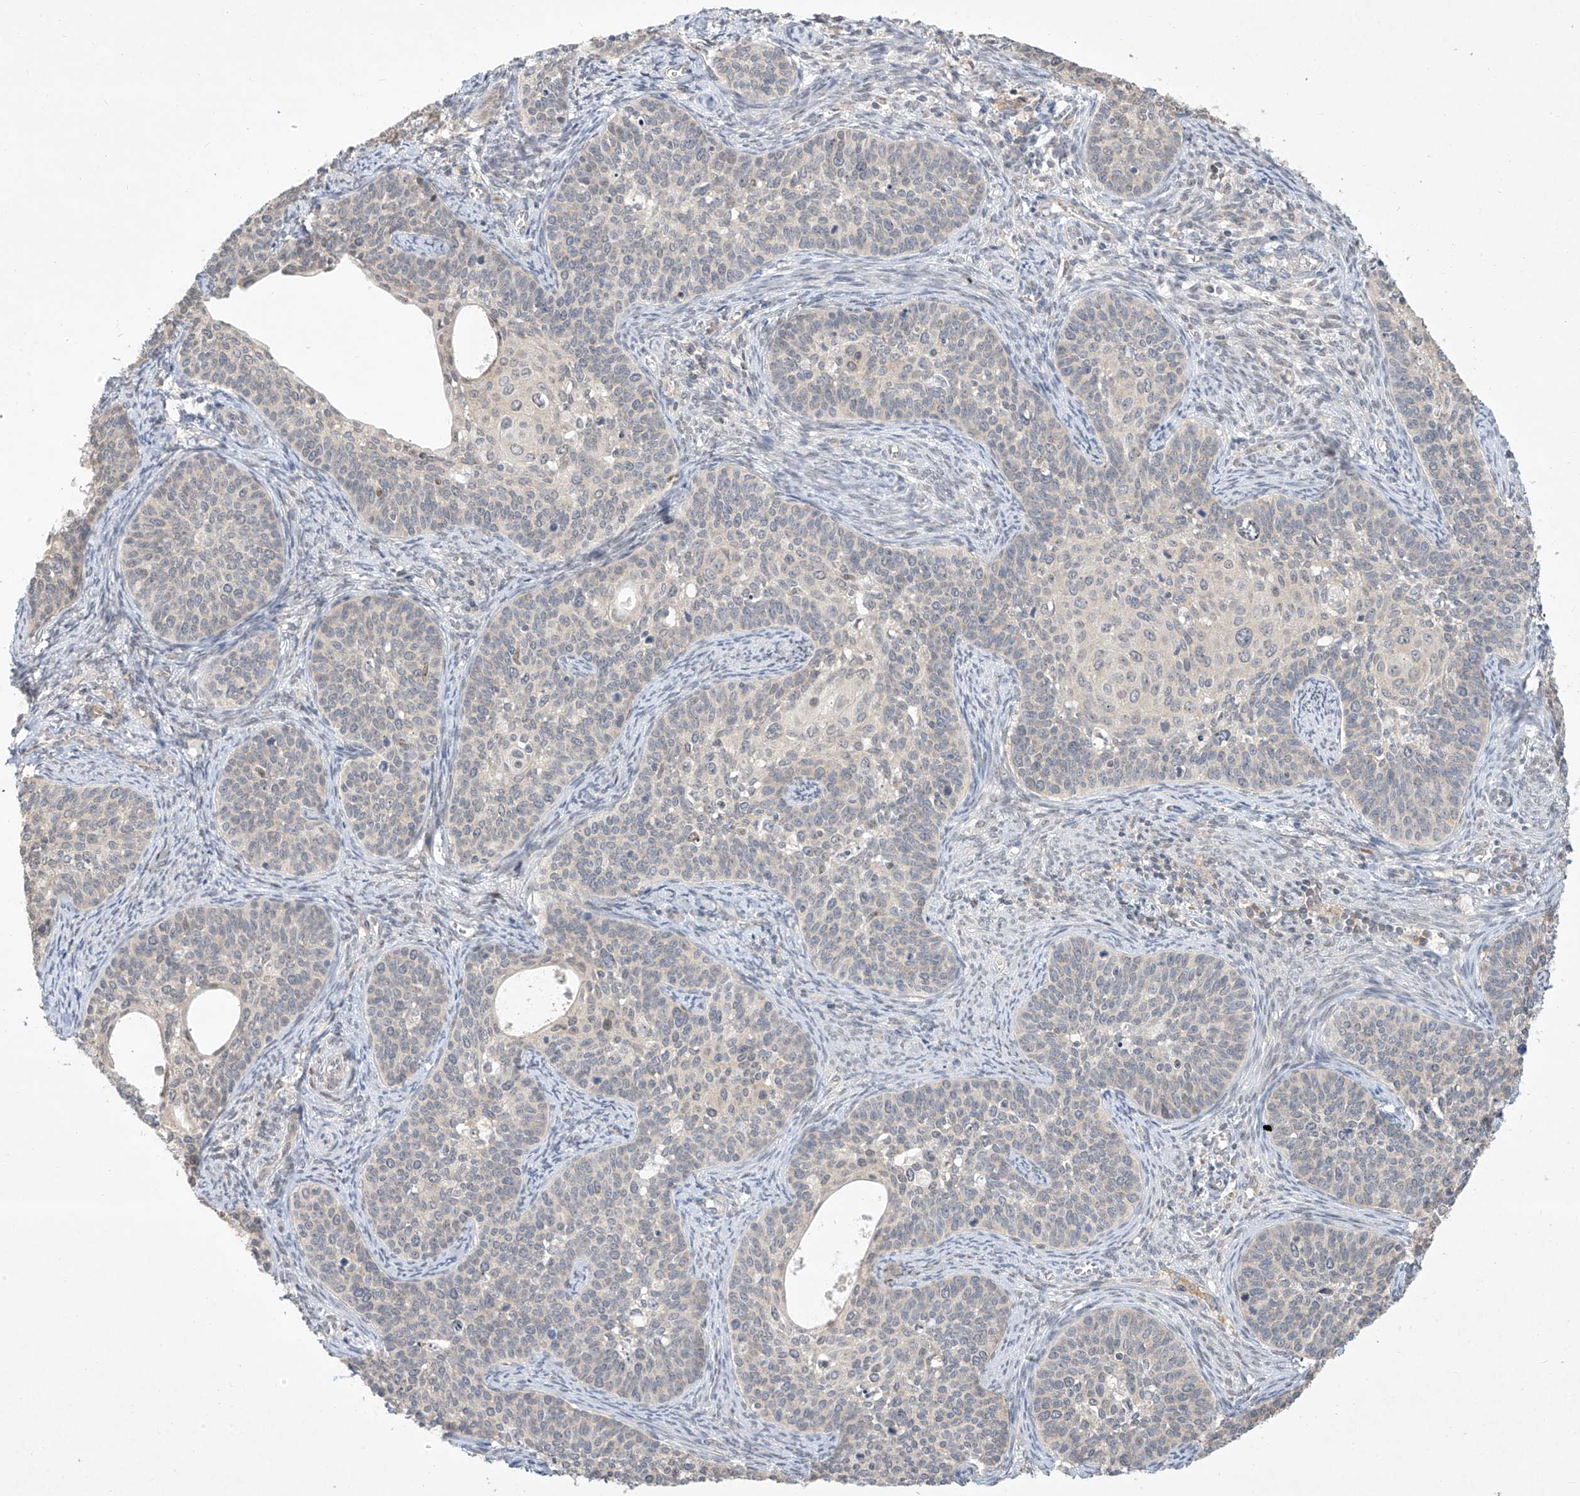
{"staining": {"intensity": "negative", "quantity": "none", "location": "none"}, "tissue": "cervical cancer", "cell_type": "Tumor cells", "image_type": "cancer", "snomed": [{"axis": "morphology", "description": "Squamous cell carcinoma, NOS"}, {"axis": "topography", "description": "Cervix"}], "caption": "Immunohistochemistry (IHC) histopathology image of neoplastic tissue: human cervical cancer (squamous cell carcinoma) stained with DAB (3,3'-diaminobenzidine) shows no significant protein expression in tumor cells.", "gene": "TASP1", "patient": {"sex": "female", "age": 33}}